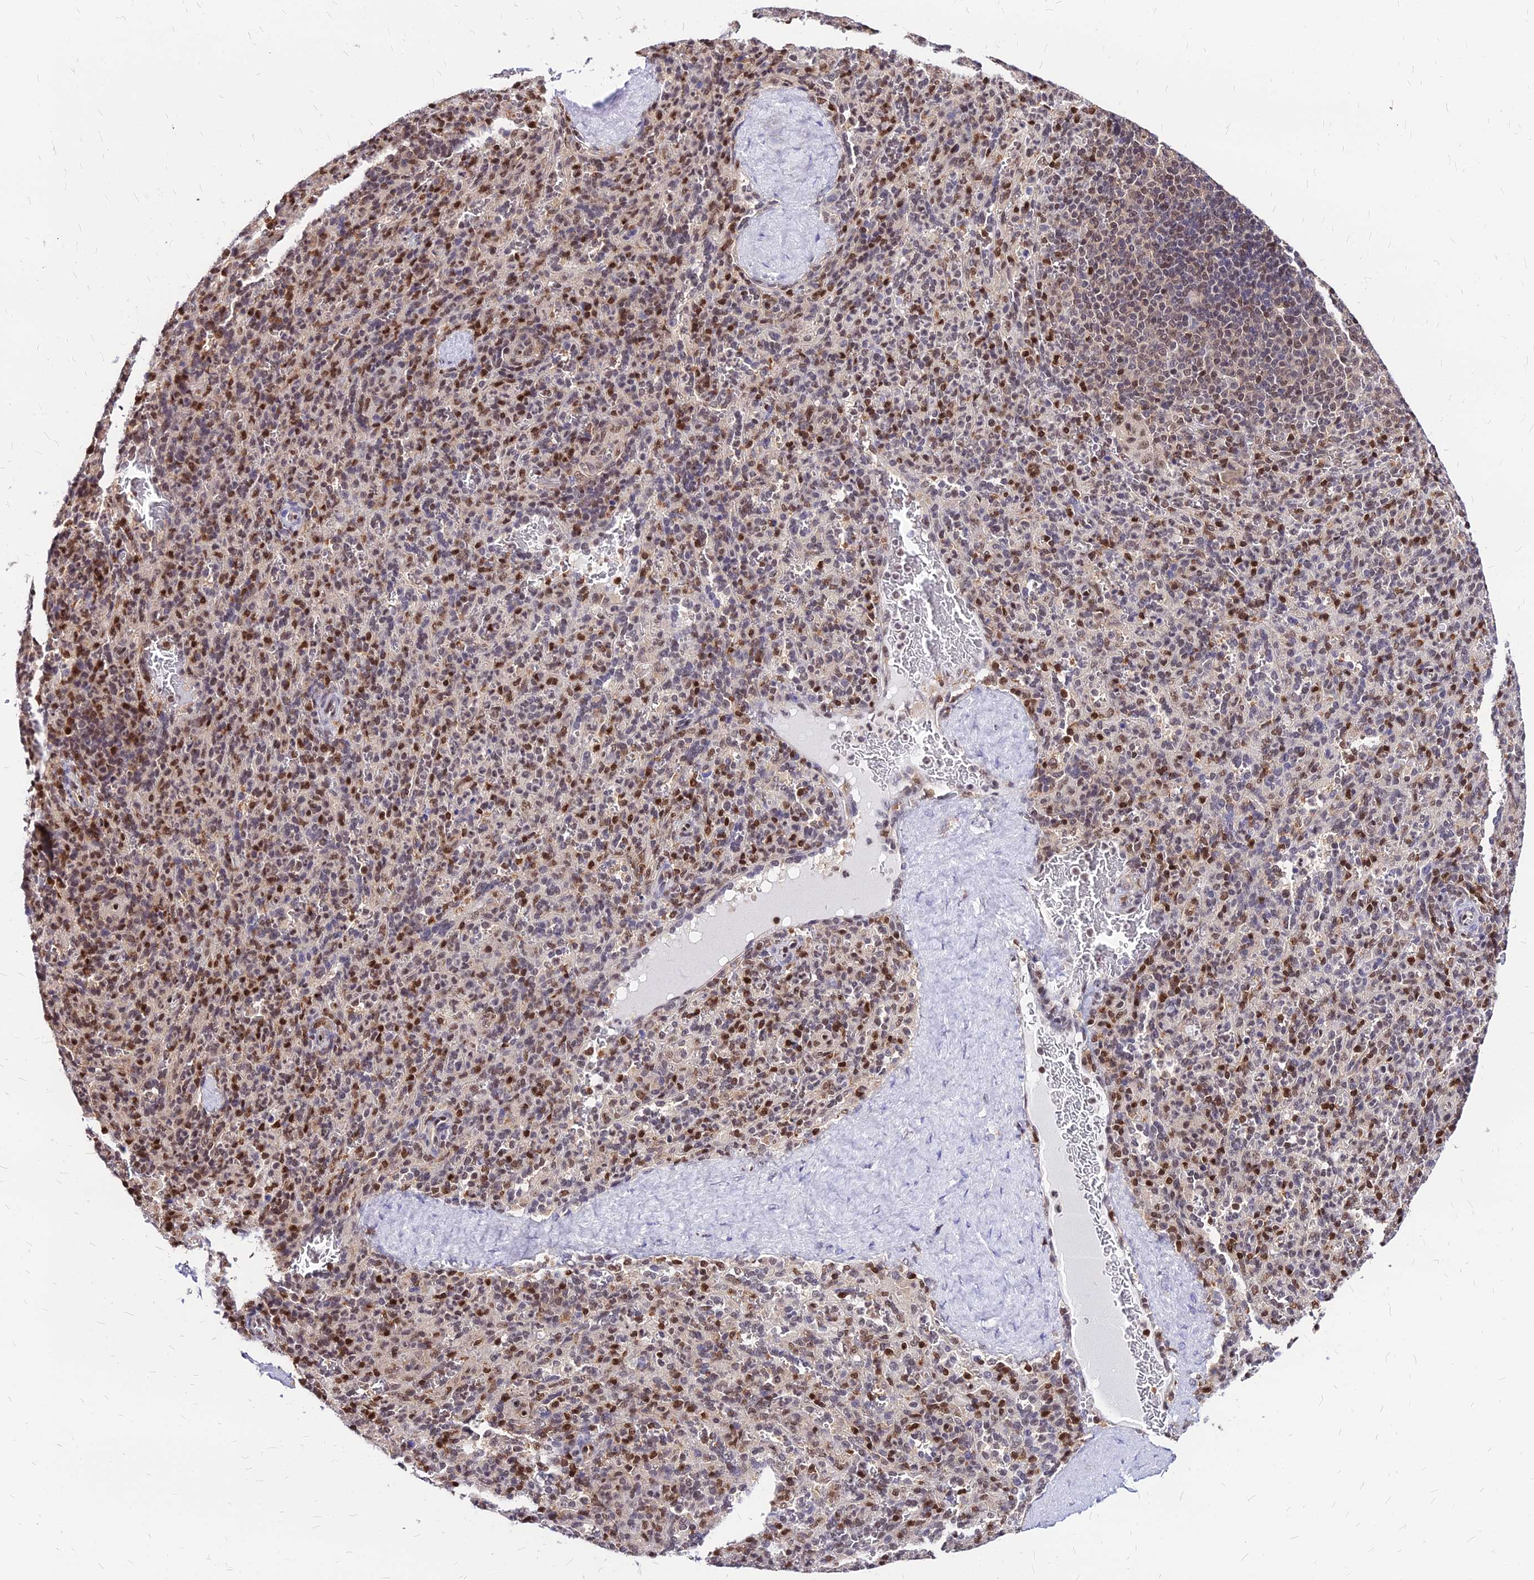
{"staining": {"intensity": "moderate", "quantity": "25%-75%", "location": "nuclear"}, "tissue": "spleen", "cell_type": "Cells in red pulp", "image_type": "normal", "snomed": [{"axis": "morphology", "description": "Normal tissue, NOS"}, {"axis": "topography", "description": "Spleen"}], "caption": "This histopathology image exhibits immunohistochemistry staining of benign human spleen, with medium moderate nuclear staining in about 25%-75% of cells in red pulp.", "gene": "PAXX", "patient": {"sex": "male", "age": 36}}